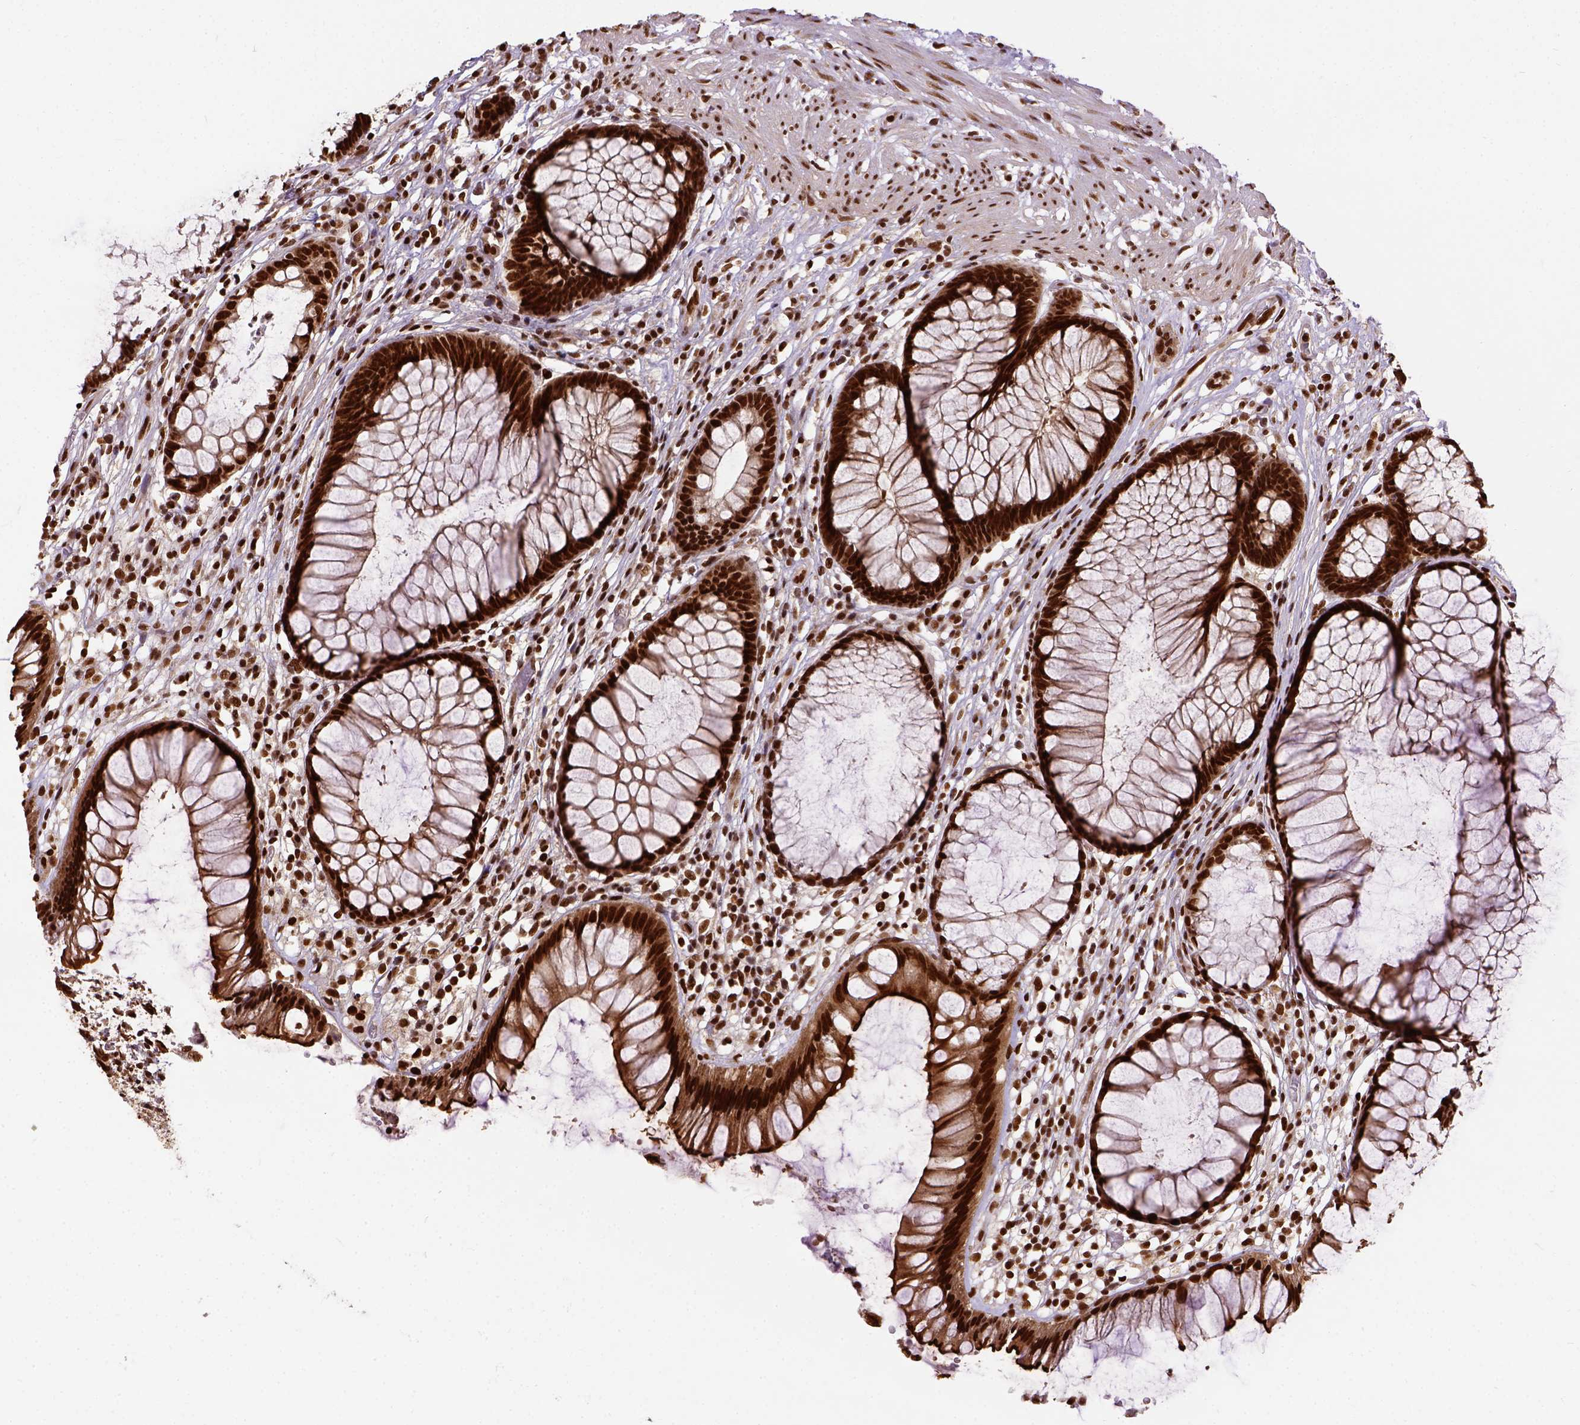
{"staining": {"intensity": "strong", "quantity": ">75%", "location": "nuclear"}, "tissue": "rectum", "cell_type": "Glandular cells", "image_type": "normal", "snomed": [{"axis": "morphology", "description": "Normal tissue, NOS"}, {"axis": "topography", "description": "Smooth muscle"}, {"axis": "topography", "description": "Rectum"}], "caption": "Immunohistochemical staining of unremarkable human rectum shows >75% levels of strong nuclear protein staining in about >75% of glandular cells.", "gene": "NACC1", "patient": {"sex": "male", "age": 53}}